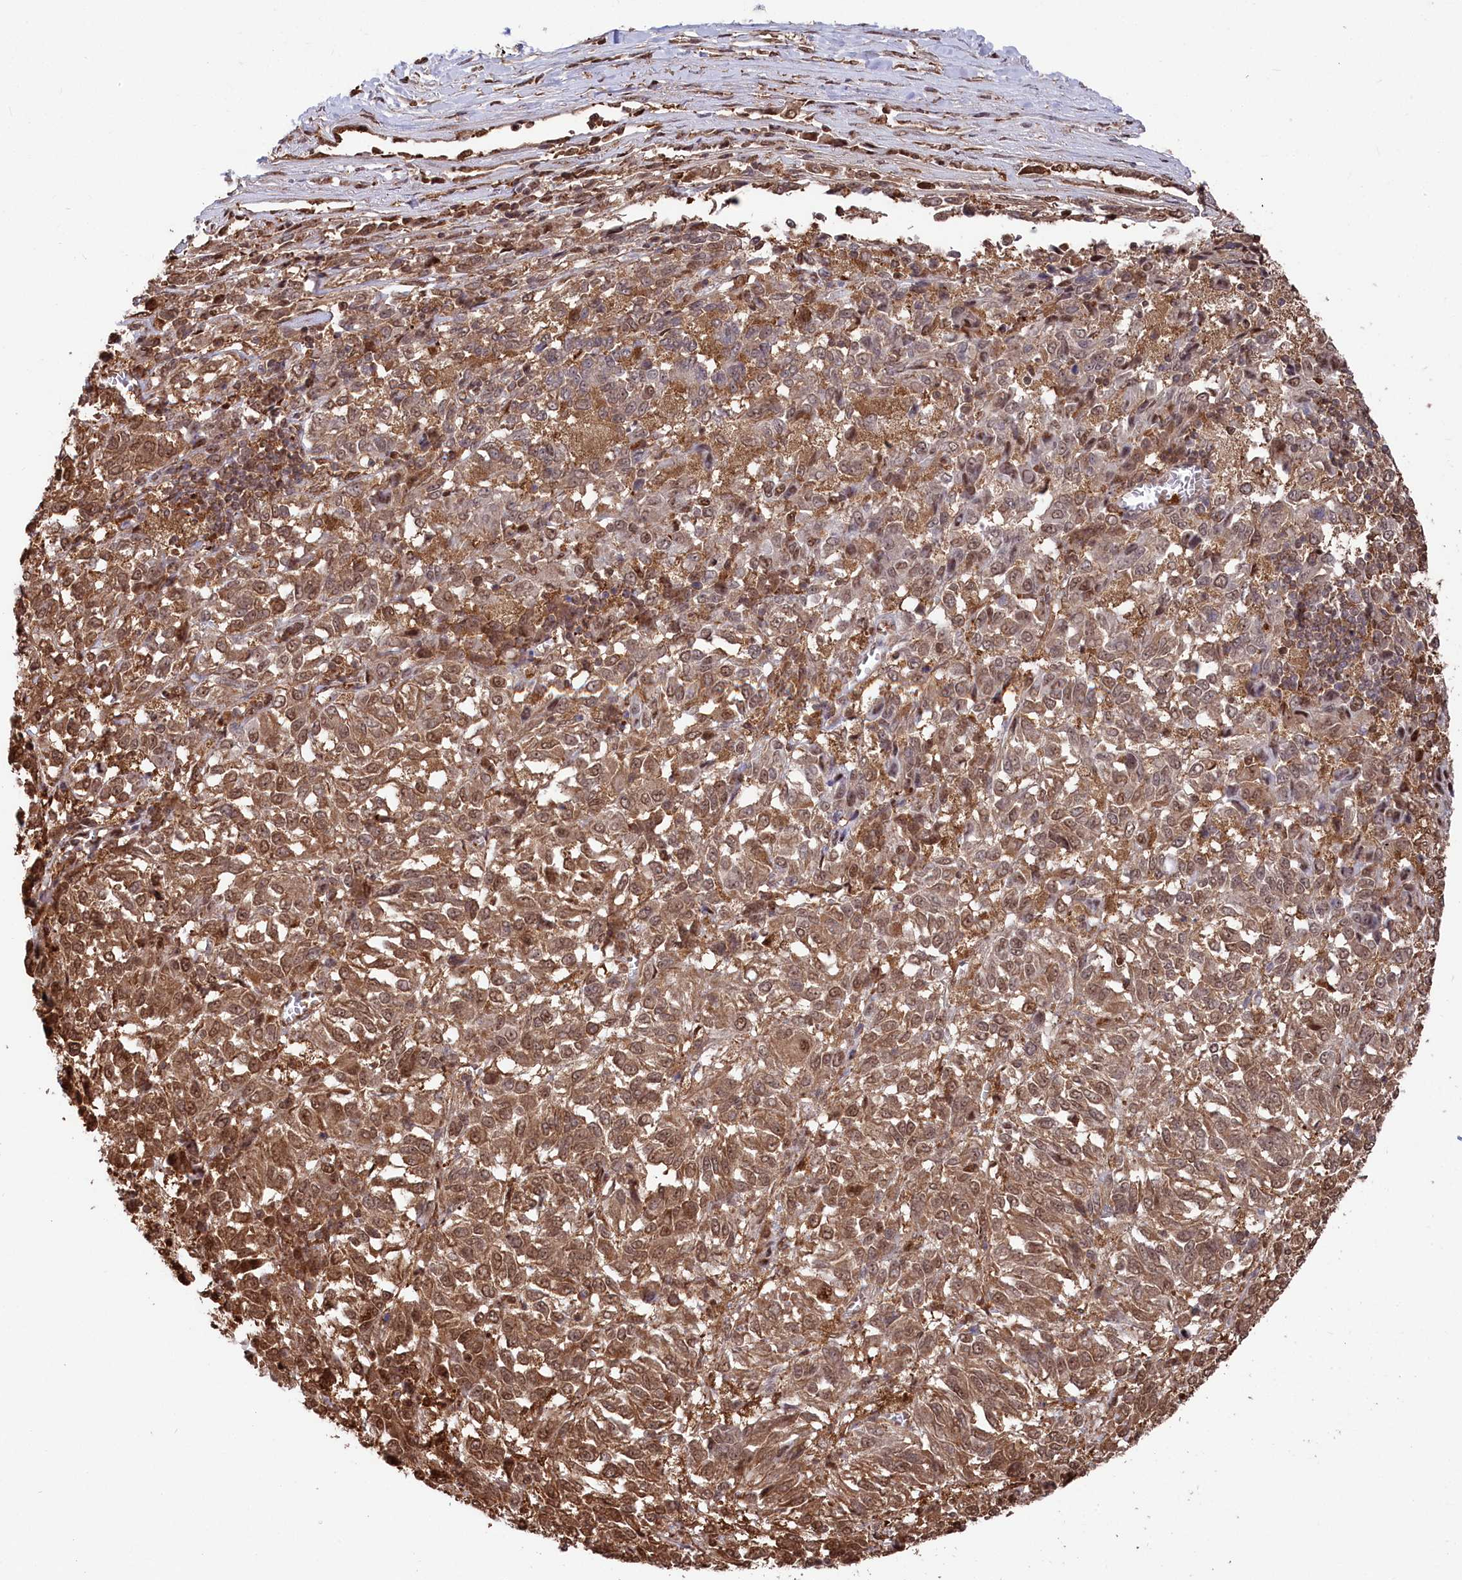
{"staining": {"intensity": "moderate", "quantity": ">75%", "location": "cytoplasmic/membranous,nuclear"}, "tissue": "melanoma", "cell_type": "Tumor cells", "image_type": "cancer", "snomed": [{"axis": "morphology", "description": "Malignant melanoma, Metastatic site"}, {"axis": "topography", "description": "Lung"}], "caption": "This photomicrograph reveals malignant melanoma (metastatic site) stained with immunohistochemistry to label a protein in brown. The cytoplasmic/membranous and nuclear of tumor cells show moderate positivity for the protein. Nuclei are counter-stained blue.", "gene": "PSMA1", "patient": {"sex": "male", "age": 64}}